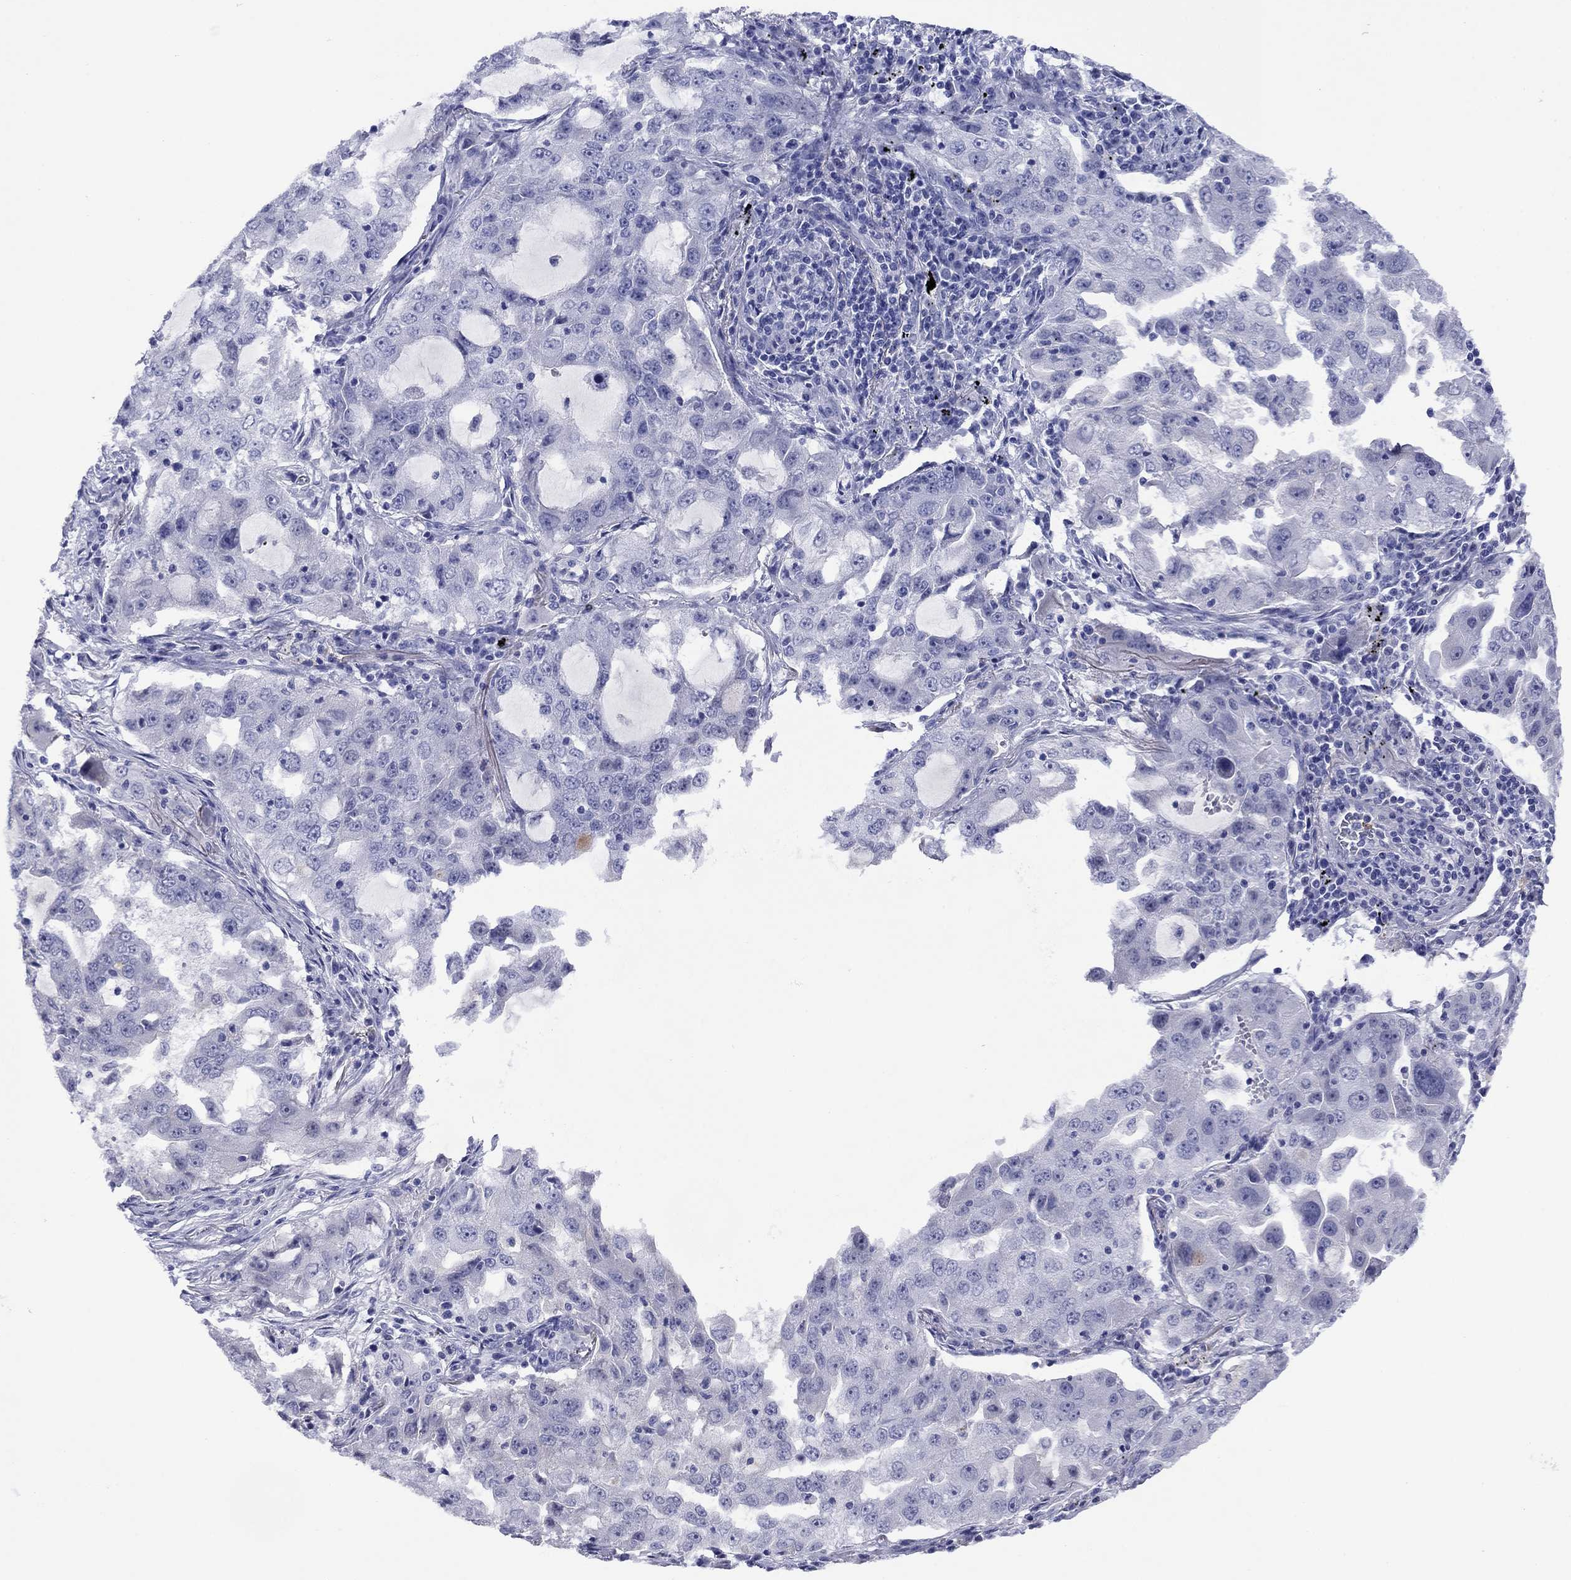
{"staining": {"intensity": "negative", "quantity": "none", "location": "none"}, "tissue": "lung cancer", "cell_type": "Tumor cells", "image_type": "cancer", "snomed": [{"axis": "morphology", "description": "Adenocarcinoma, NOS"}, {"axis": "topography", "description": "Lung"}], "caption": "A photomicrograph of adenocarcinoma (lung) stained for a protein demonstrates no brown staining in tumor cells.", "gene": "APOA2", "patient": {"sex": "female", "age": 61}}